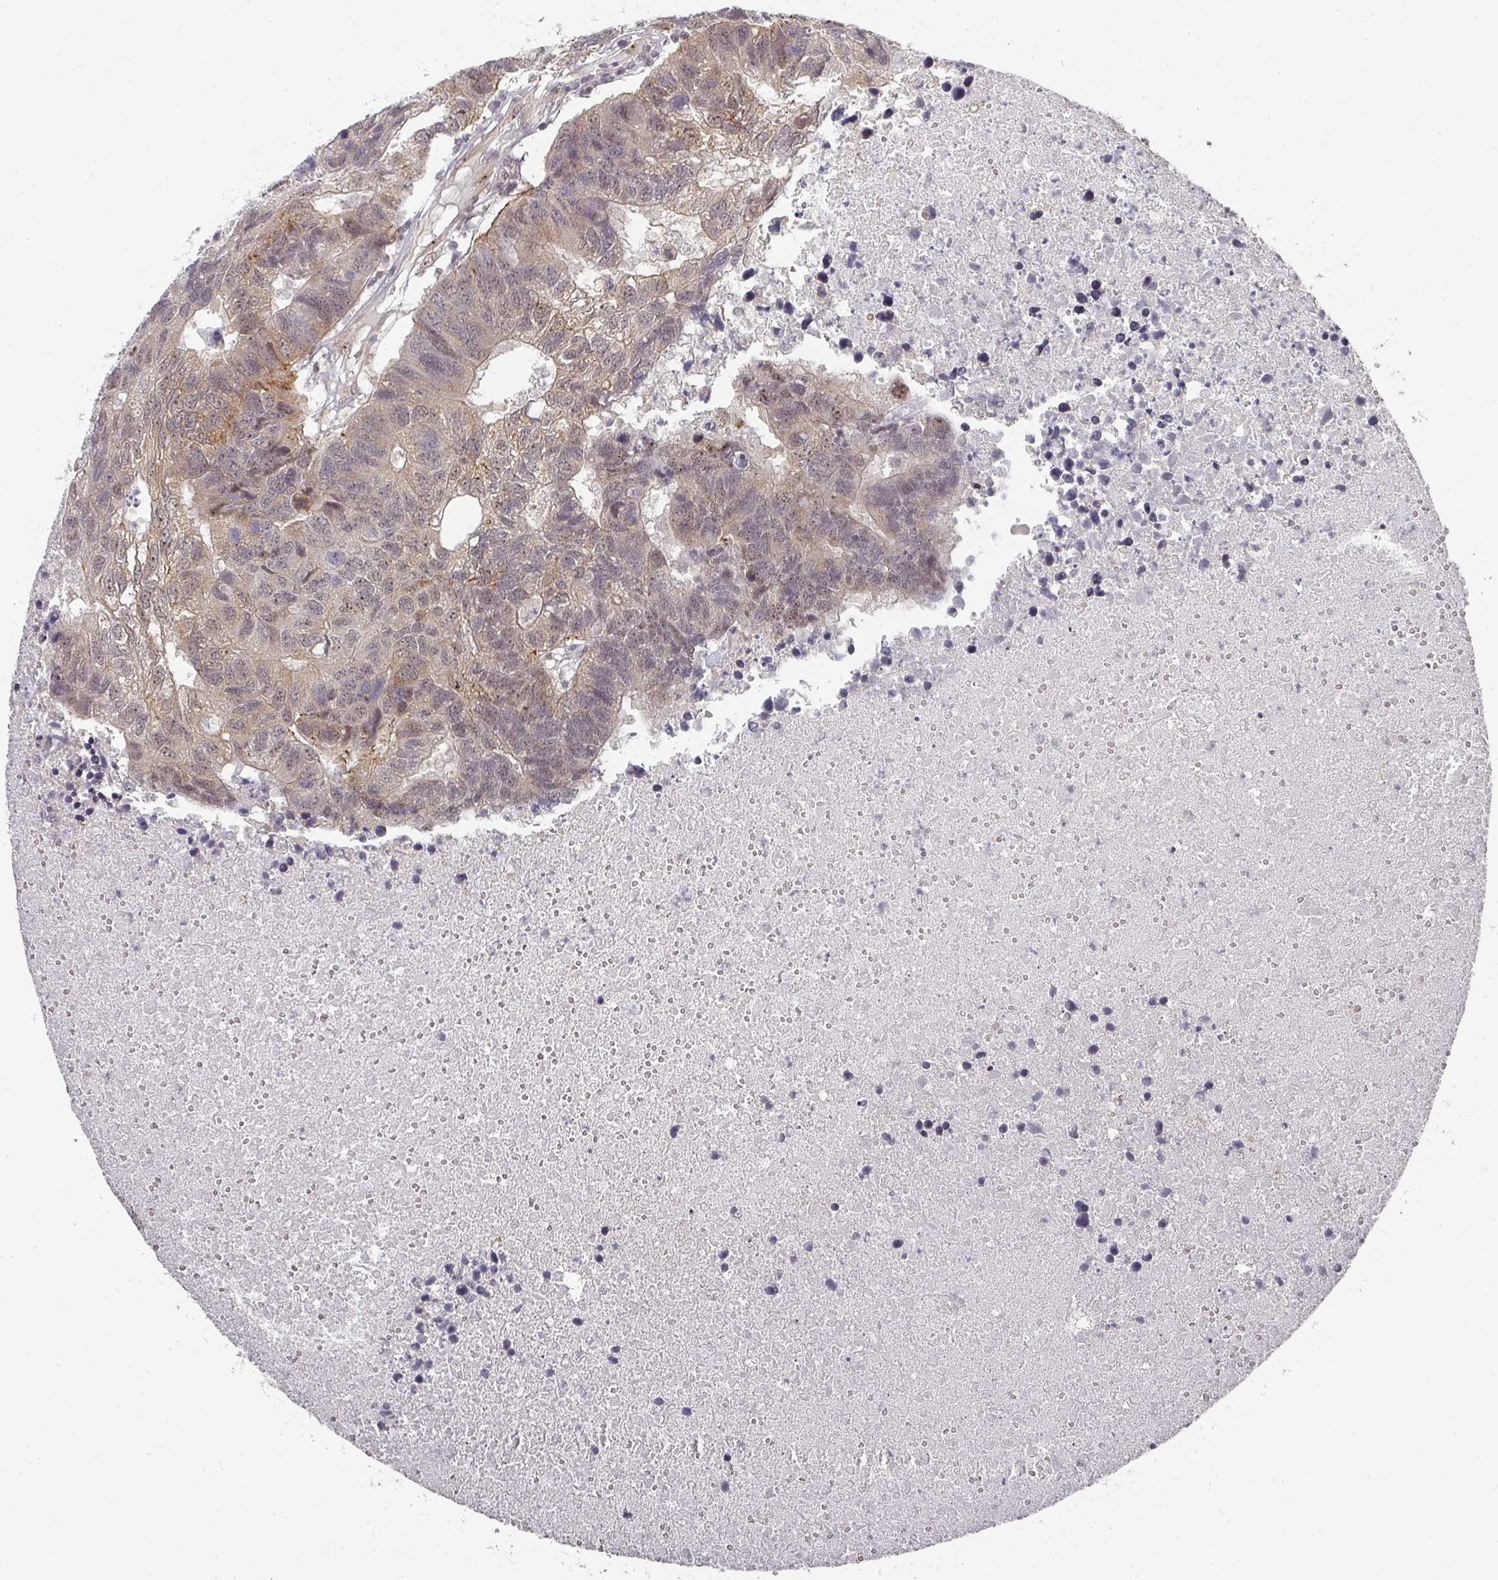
{"staining": {"intensity": "weak", "quantity": ">75%", "location": "cytoplasmic/membranous,nuclear"}, "tissue": "colorectal cancer", "cell_type": "Tumor cells", "image_type": "cancer", "snomed": [{"axis": "morphology", "description": "Adenocarcinoma, NOS"}, {"axis": "topography", "description": "Colon"}], "caption": "Immunohistochemistry (IHC) (DAB (3,3'-diaminobenzidine)) staining of colorectal cancer exhibits weak cytoplasmic/membranous and nuclear protein positivity in about >75% of tumor cells.", "gene": "KIF1C", "patient": {"sex": "female", "age": 48}}